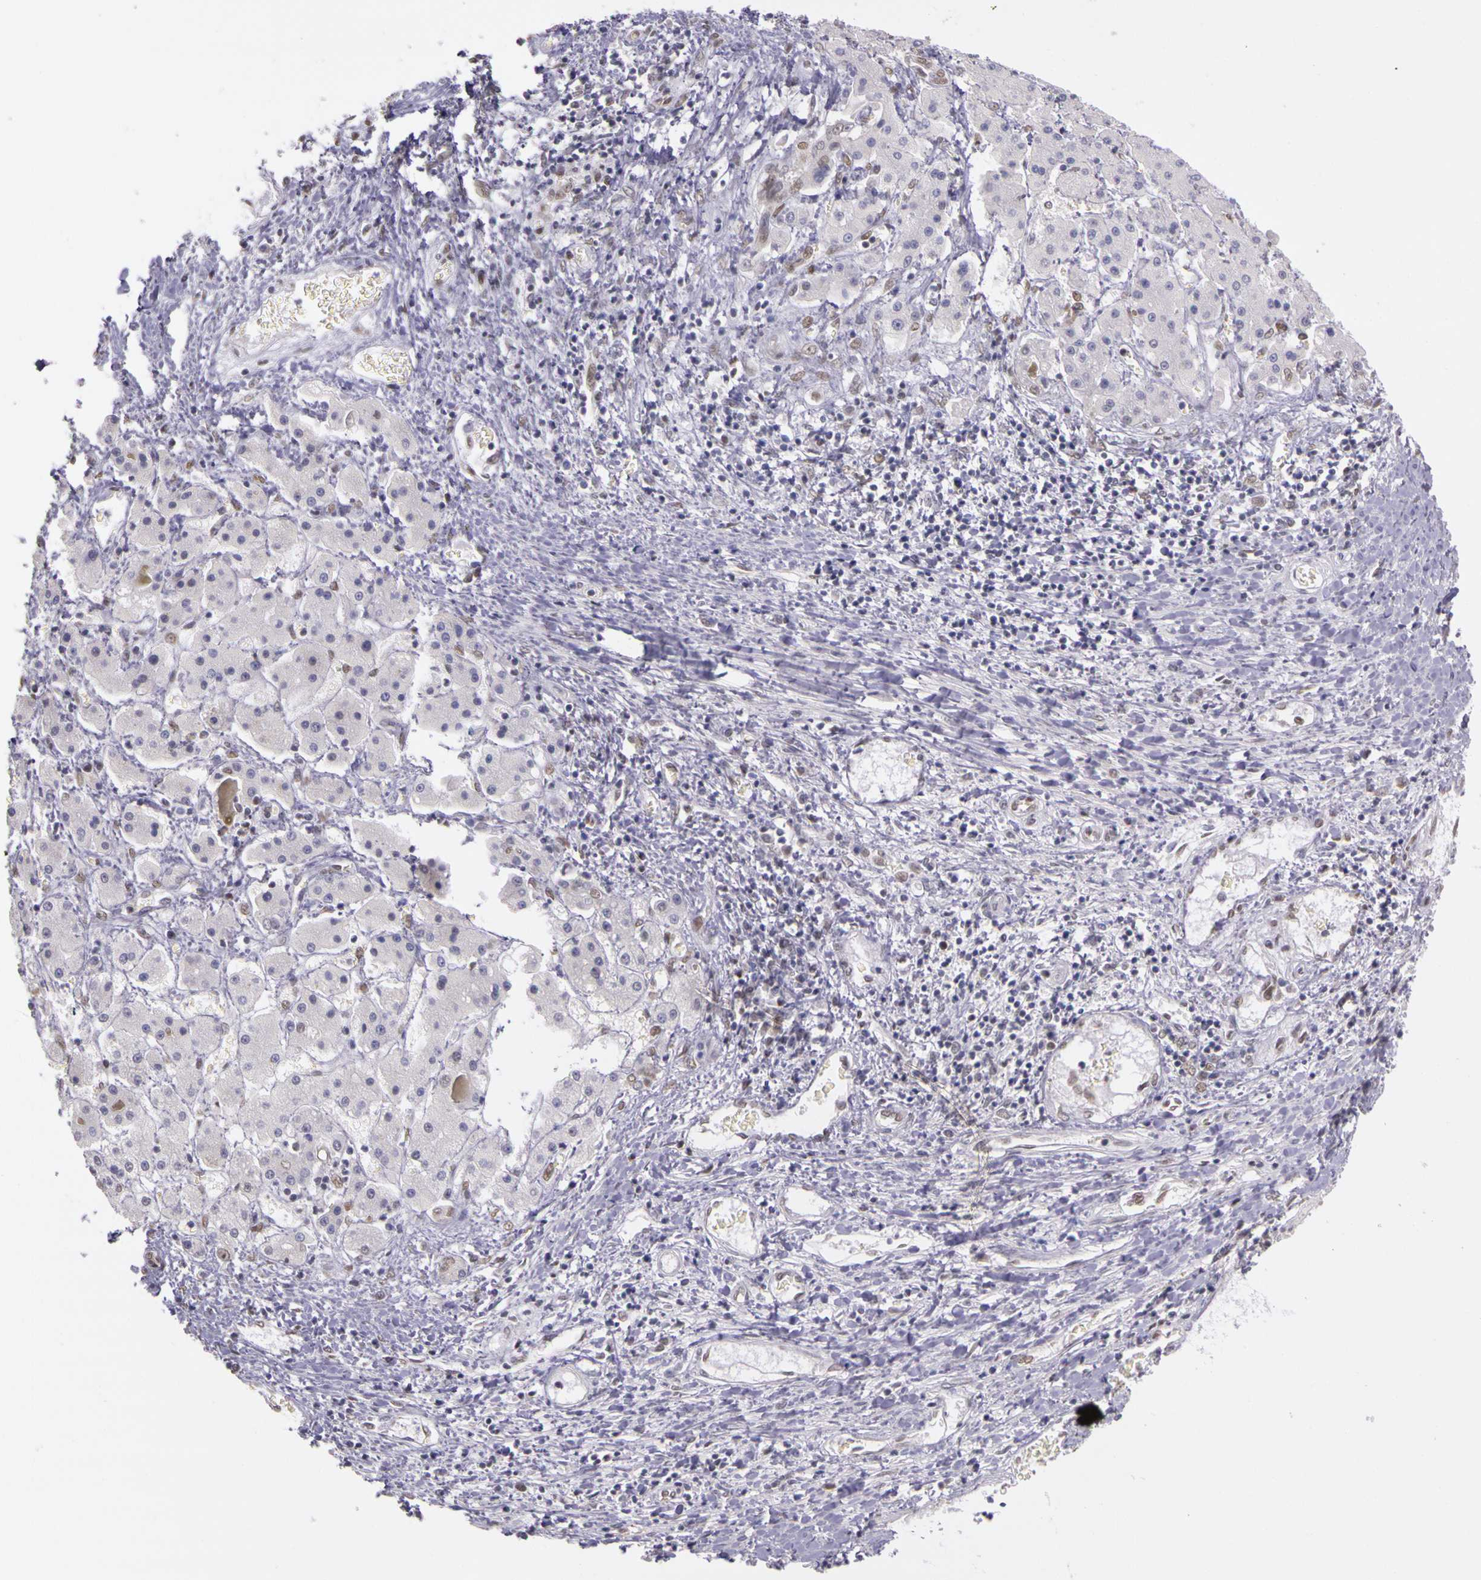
{"staining": {"intensity": "negative", "quantity": "none", "location": "none"}, "tissue": "liver cancer", "cell_type": "Tumor cells", "image_type": "cancer", "snomed": [{"axis": "morphology", "description": "Carcinoma, Hepatocellular, NOS"}, {"axis": "topography", "description": "Liver"}], "caption": "Immunohistochemical staining of hepatocellular carcinoma (liver) exhibits no significant expression in tumor cells.", "gene": "WDR13", "patient": {"sex": "male", "age": 24}}